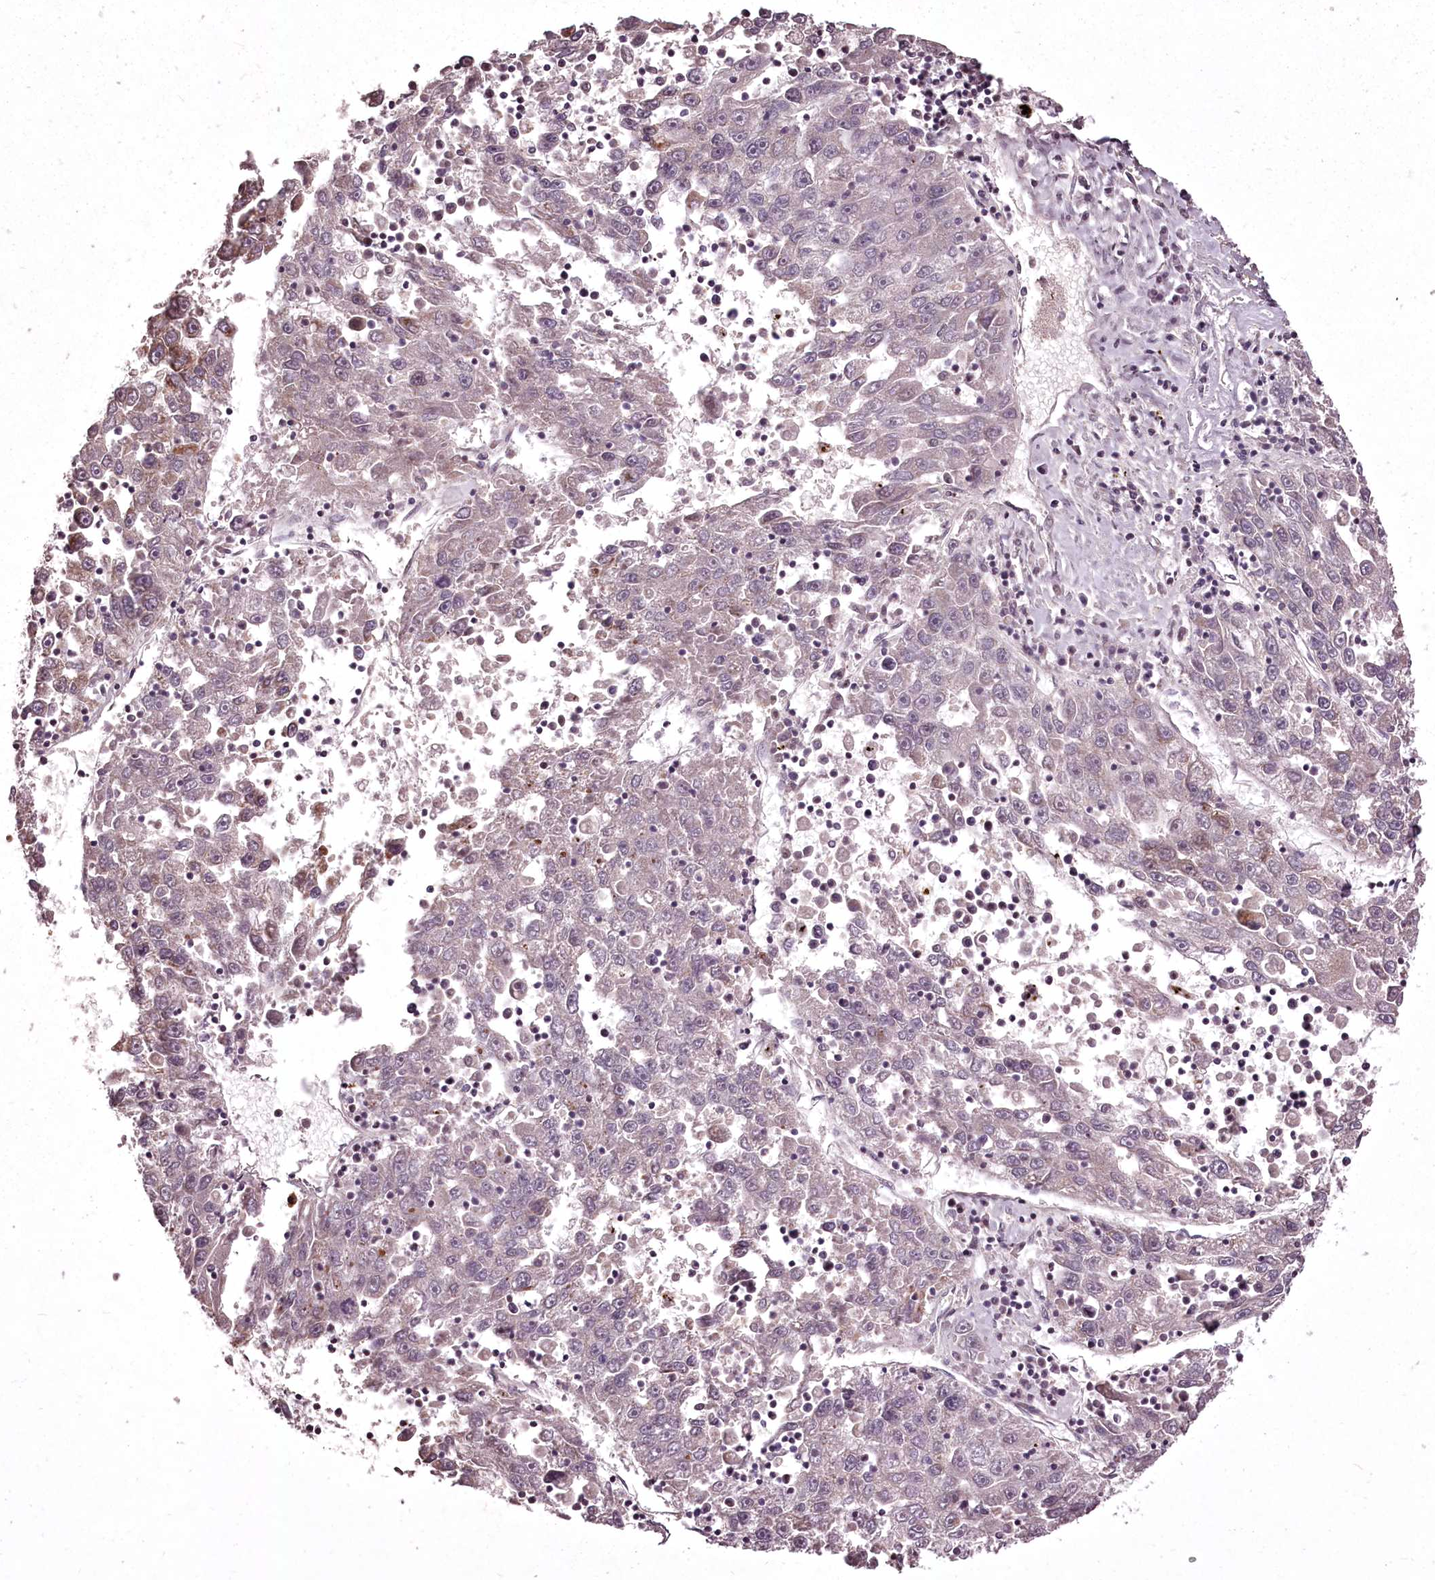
{"staining": {"intensity": "negative", "quantity": "none", "location": "none"}, "tissue": "liver cancer", "cell_type": "Tumor cells", "image_type": "cancer", "snomed": [{"axis": "morphology", "description": "Carcinoma, Hepatocellular, NOS"}, {"axis": "topography", "description": "Liver"}], "caption": "DAB immunohistochemical staining of human liver hepatocellular carcinoma demonstrates no significant positivity in tumor cells.", "gene": "ADRA1D", "patient": {"sex": "male", "age": 49}}